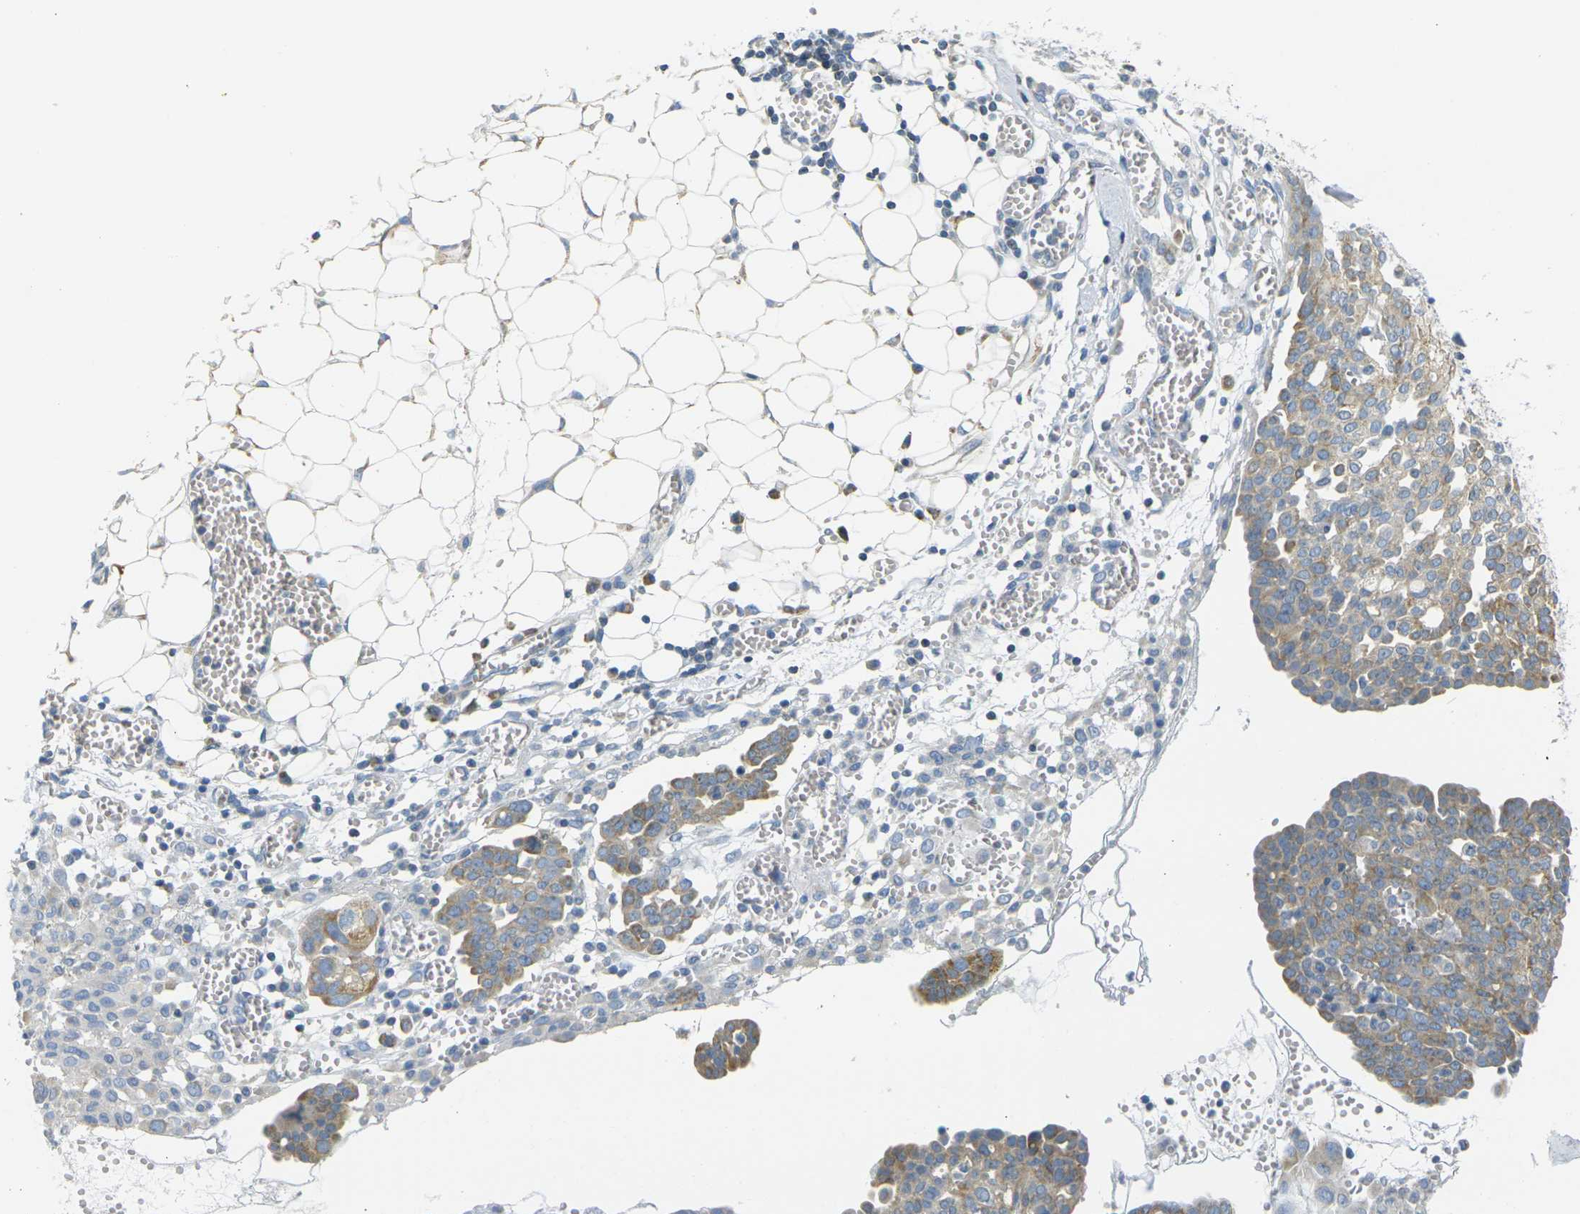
{"staining": {"intensity": "weak", "quantity": ">75%", "location": "cytoplasmic/membranous"}, "tissue": "ovarian cancer", "cell_type": "Tumor cells", "image_type": "cancer", "snomed": [{"axis": "morphology", "description": "Cystadenocarcinoma, serous, NOS"}, {"axis": "topography", "description": "Soft tissue"}, {"axis": "topography", "description": "Ovary"}], "caption": "Brown immunohistochemical staining in human ovarian serous cystadenocarcinoma reveals weak cytoplasmic/membranous positivity in approximately >75% of tumor cells.", "gene": "PARD6B", "patient": {"sex": "female", "age": 57}}